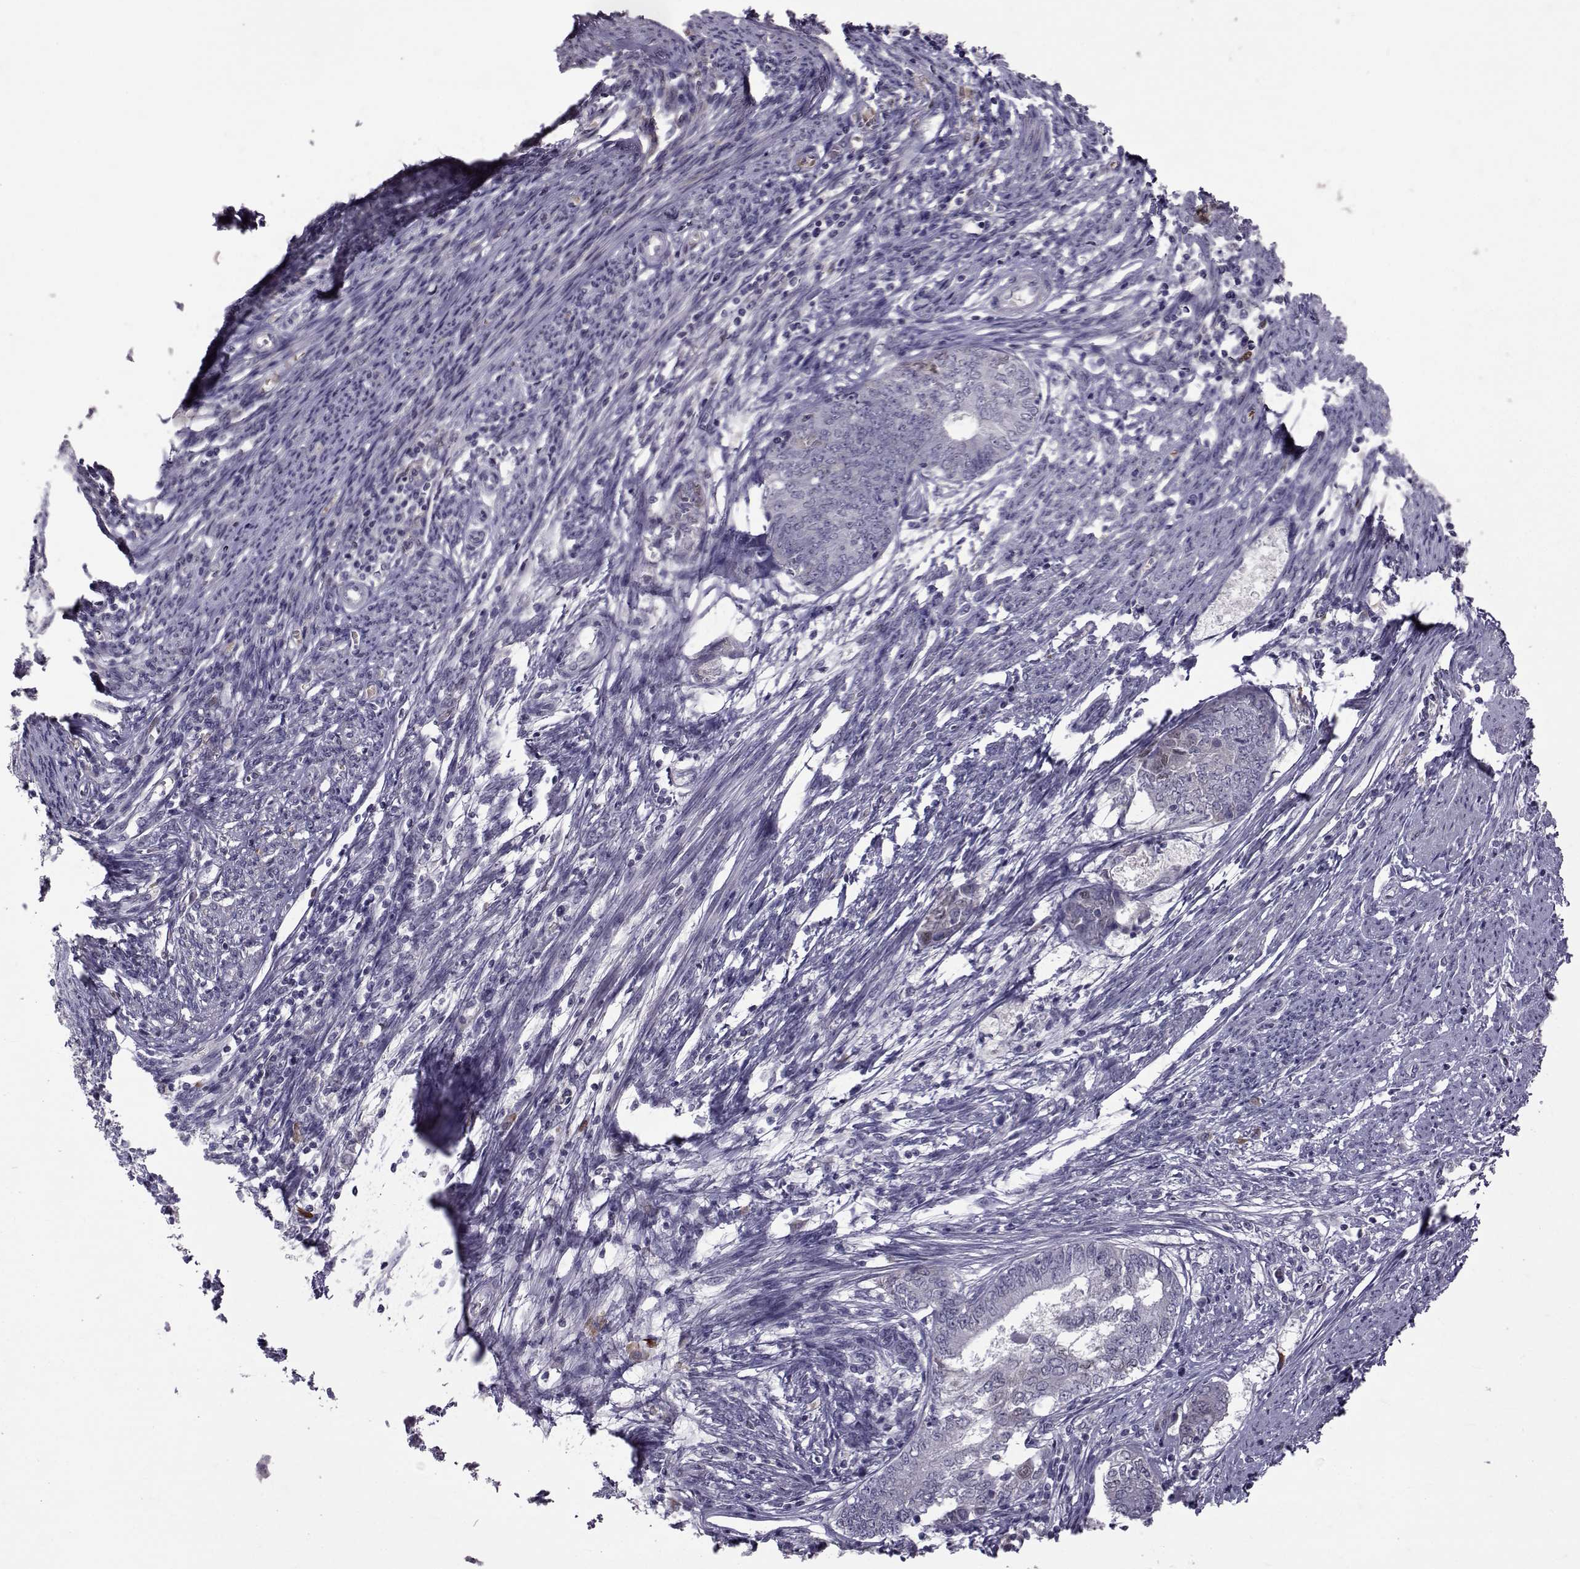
{"staining": {"intensity": "negative", "quantity": "none", "location": "none"}, "tissue": "endometrial cancer", "cell_type": "Tumor cells", "image_type": "cancer", "snomed": [{"axis": "morphology", "description": "Adenocarcinoma, NOS"}, {"axis": "topography", "description": "Endometrium"}], "caption": "The IHC micrograph has no significant staining in tumor cells of endometrial adenocarcinoma tissue.", "gene": "TNFRSF11B", "patient": {"sex": "female", "age": 62}}